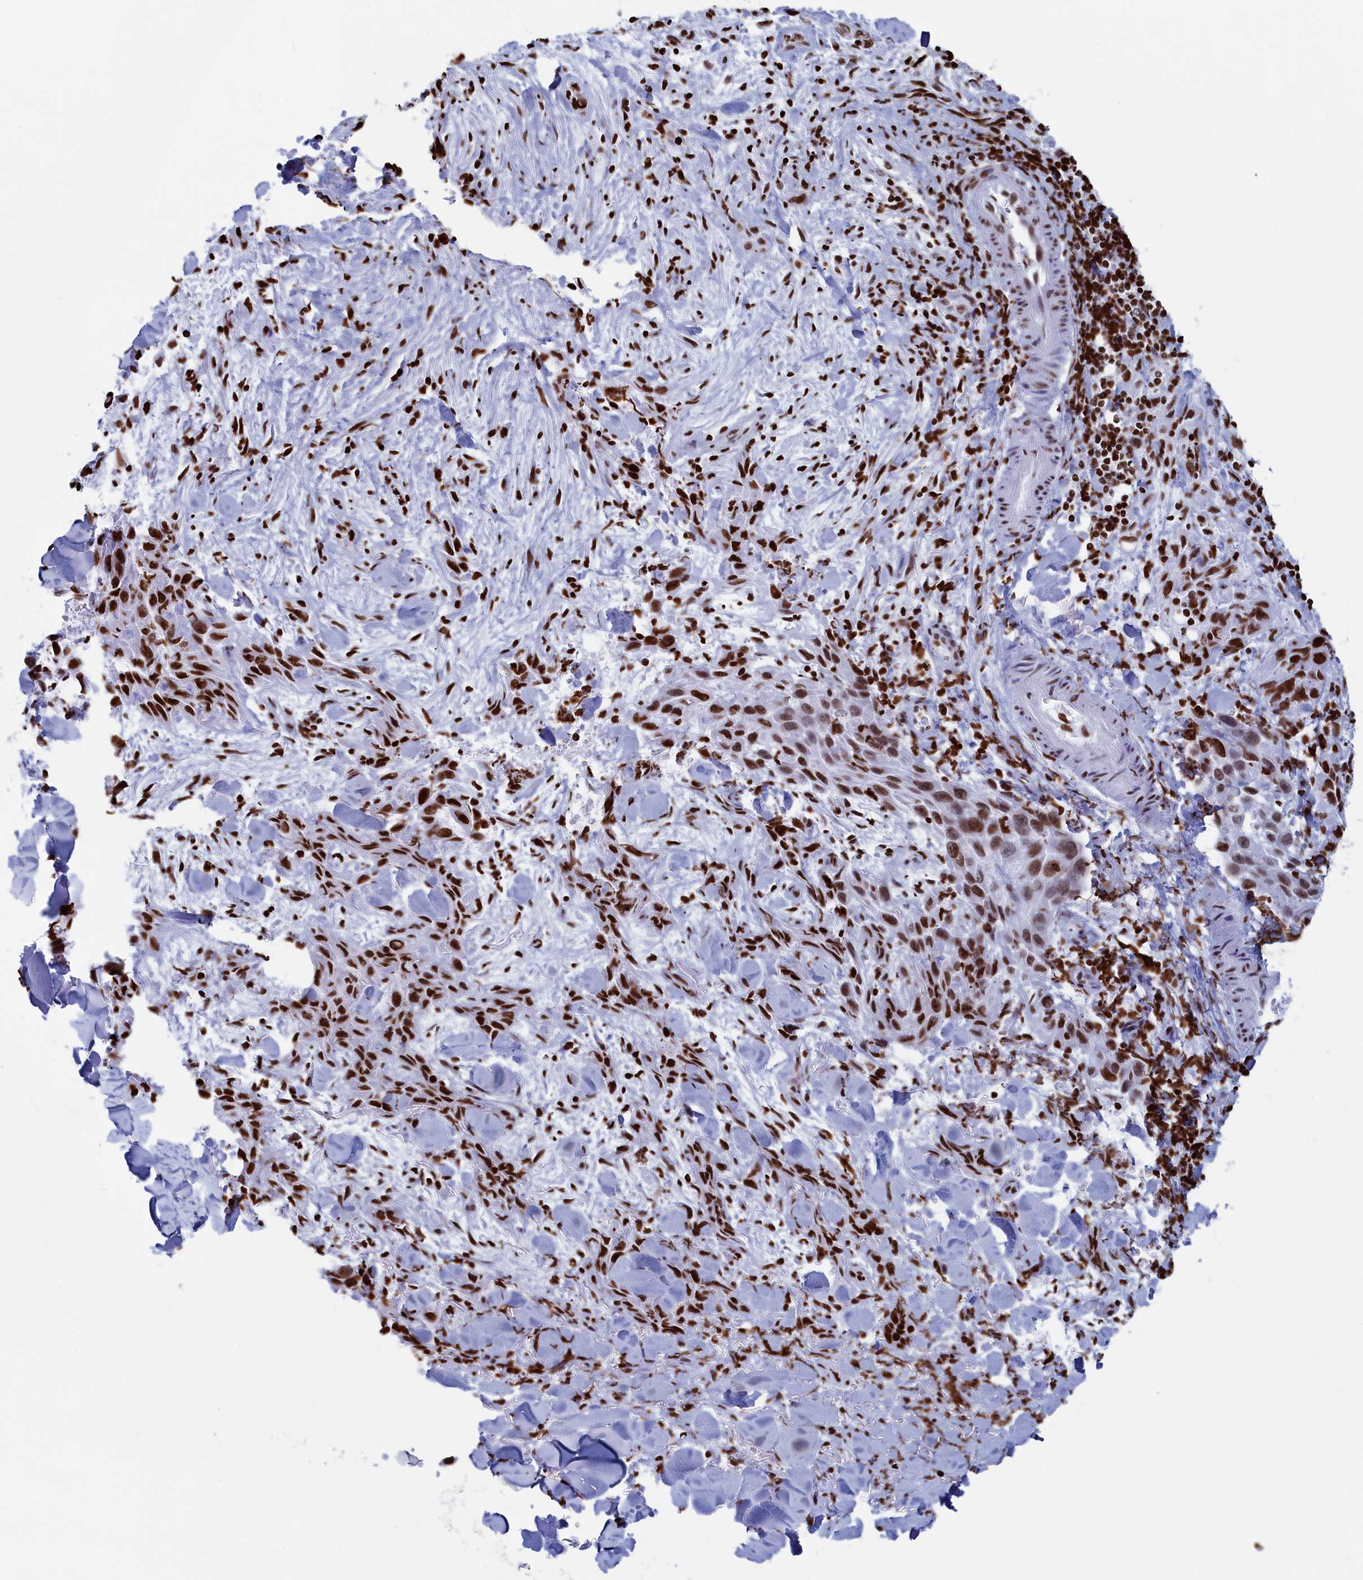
{"staining": {"intensity": "moderate", "quantity": ">75%", "location": "nuclear"}, "tissue": "skin cancer", "cell_type": "Tumor cells", "image_type": "cancer", "snomed": [{"axis": "morphology", "description": "Squamous cell carcinoma, NOS"}, {"axis": "topography", "description": "Skin"}, {"axis": "topography", "description": "Subcutis"}], "caption": "The image displays staining of skin squamous cell carcinoma, revealing moderate nuclear protein expression (brown color) within tumor cells. Using DAB (3,3'-diaminobenzidine) (brown) and hematoxylin (blue) stains, captured at high magnification using brightfield microscopy.", "gene": "APOBEC3A", "patient": {"sex": "male", "age": 73}}